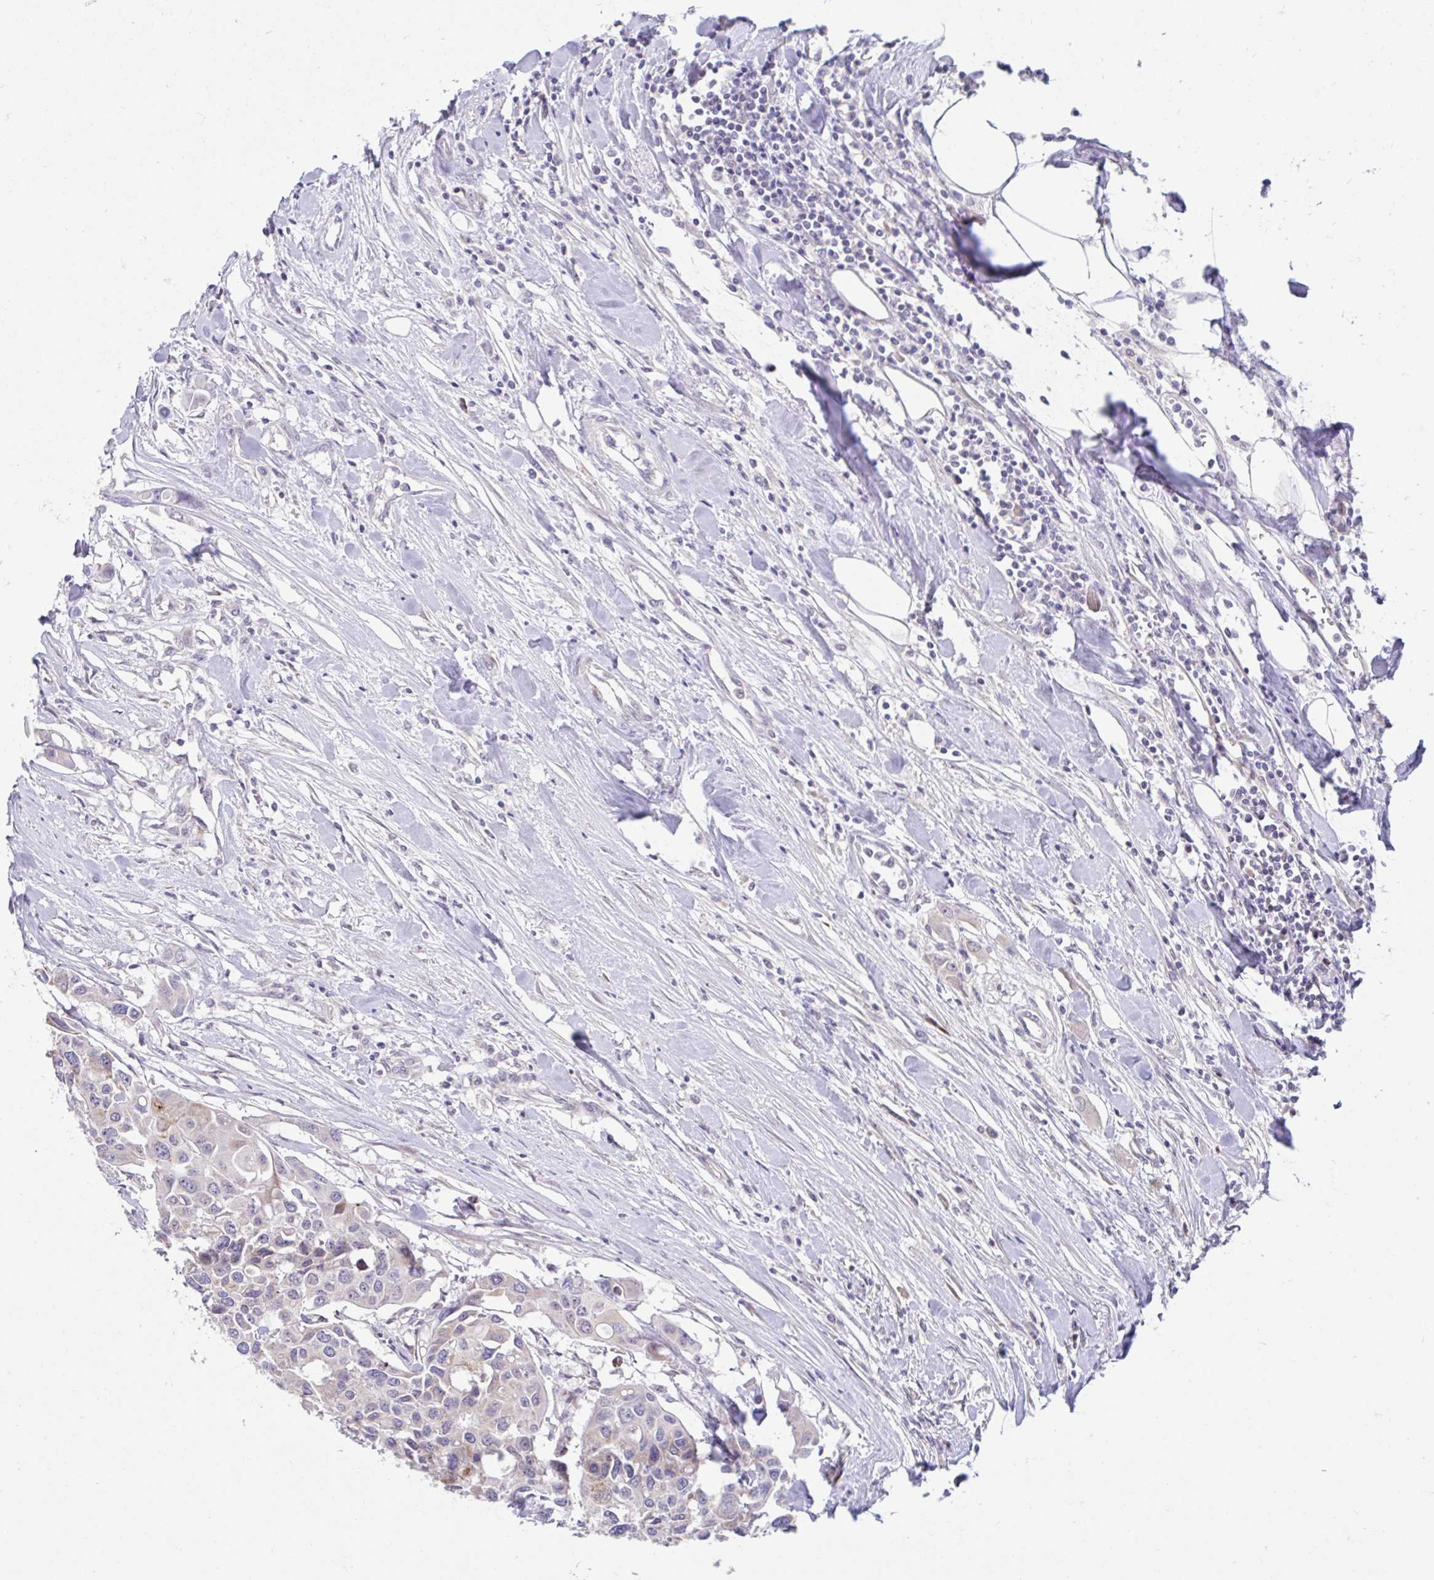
{"staining": {"intensity": "moderate", "quantity": "<25%", "location": "cytoplasmic/membranous"}, "tissue": "colorectal cancer", "cell_type": "Tumor cells", "image_type": "cancer", "snomed": [{"axis": "morphology", "description": "Adenocarcinoma, NOS"}, {"axis": "topography", "description": "Colon"}], "caption": "Immunohistochemical staining of human colorectal cancer (adenocarcinoma) displays low levels of moderate cytoplasmic/membranous protein positivity in approximately <25% of tumor cells.", "gene": "NT5C1B", "patient": {"sex": "male", "age": 77}}